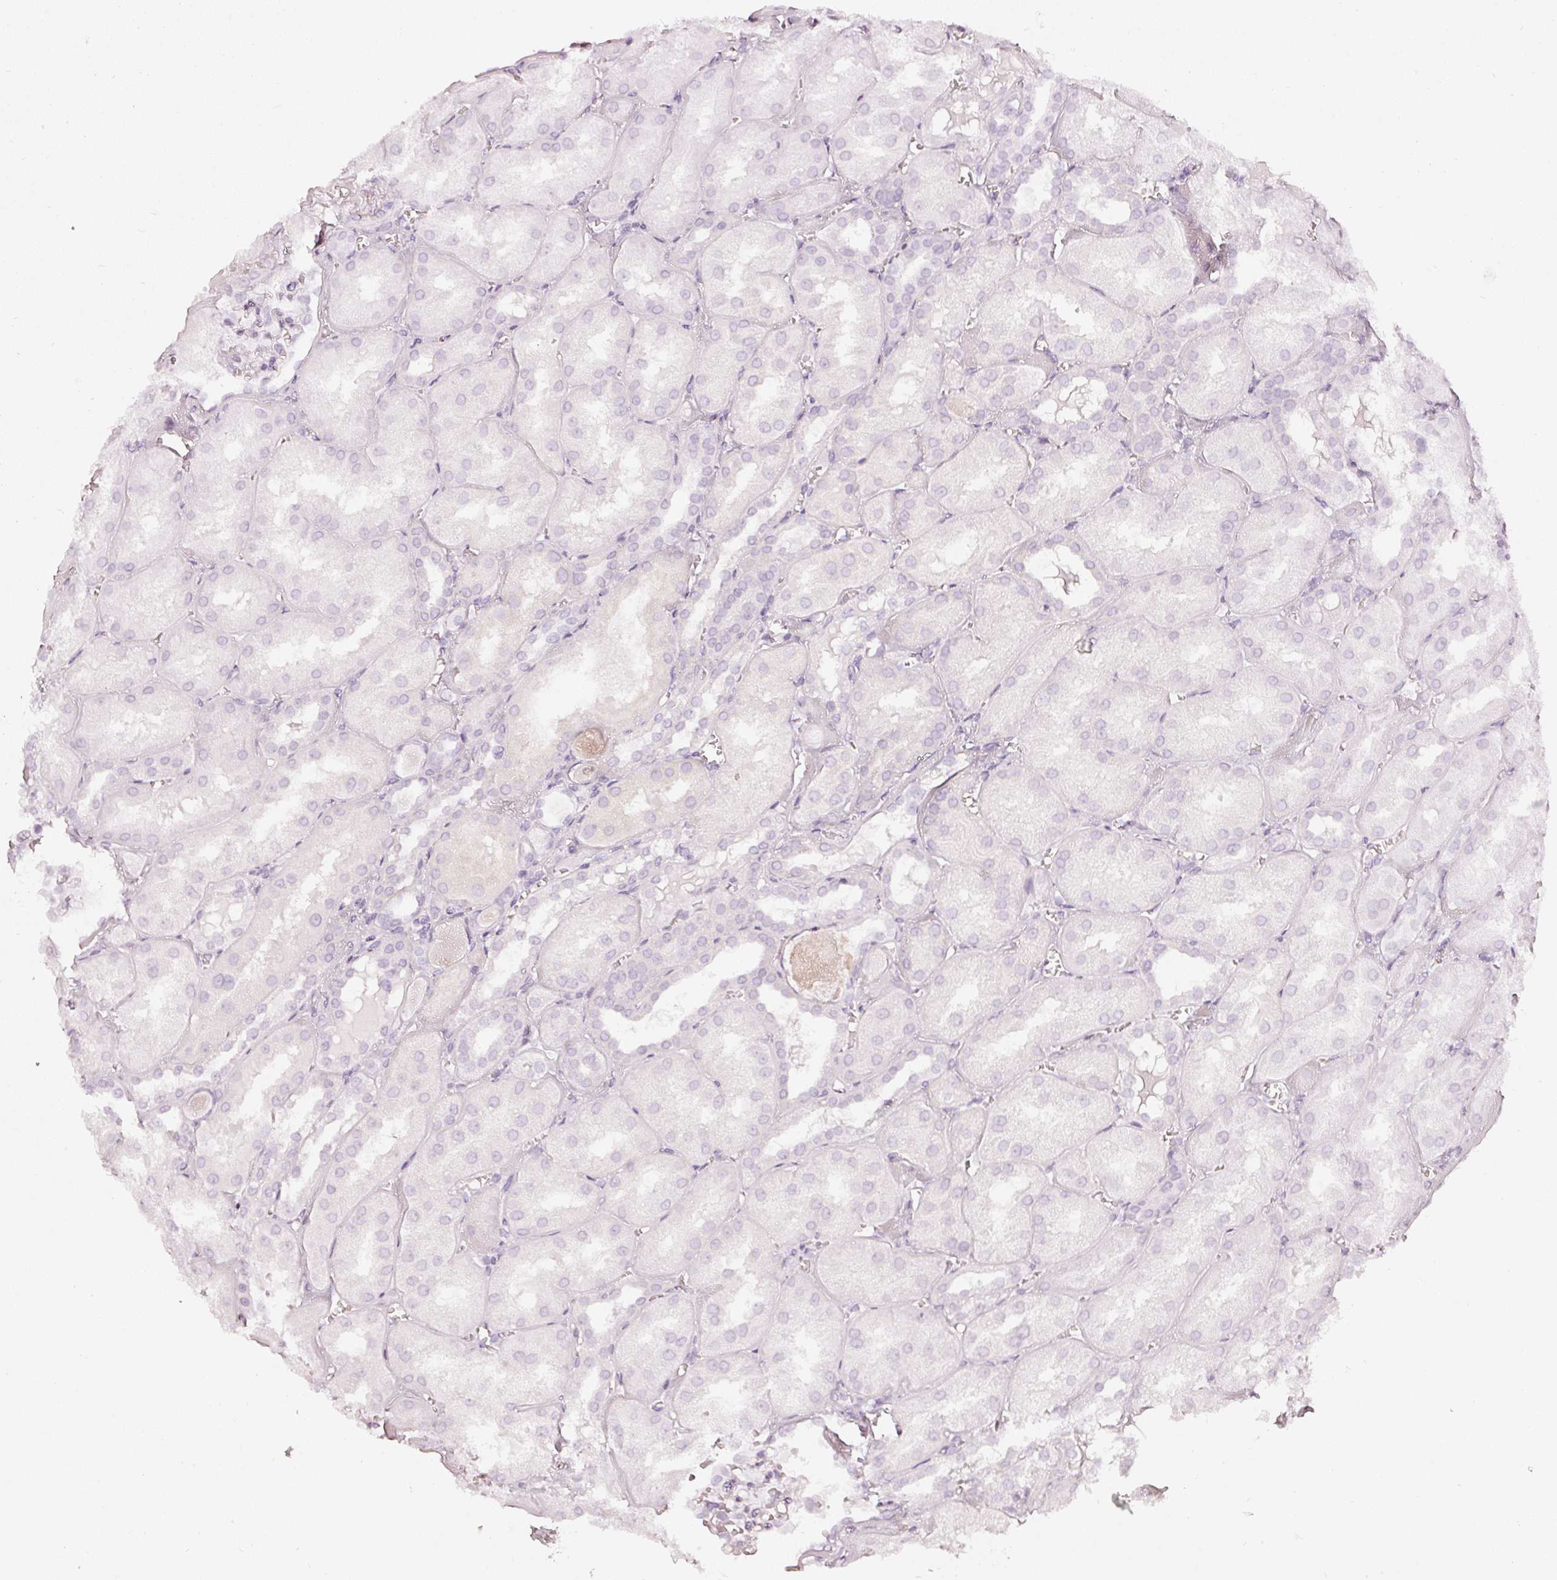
{"staining": {"intensity": "negative", "quantity": "none", "location": "none"}, "tissue": "kidney", "cell_type": "Cells in glomeruli", "image_type": "normal", "snomed": [{"axis": "morphology", "description": "Normal tissue, NOS"}, {"axis": "topography", "description": "Kidney"}], "caption": "Image shows no protein positivity in cells in glomeruli of unremarkable kidney.", "gene": "CNP", "patient": {"sex": "male", "age": 61}}